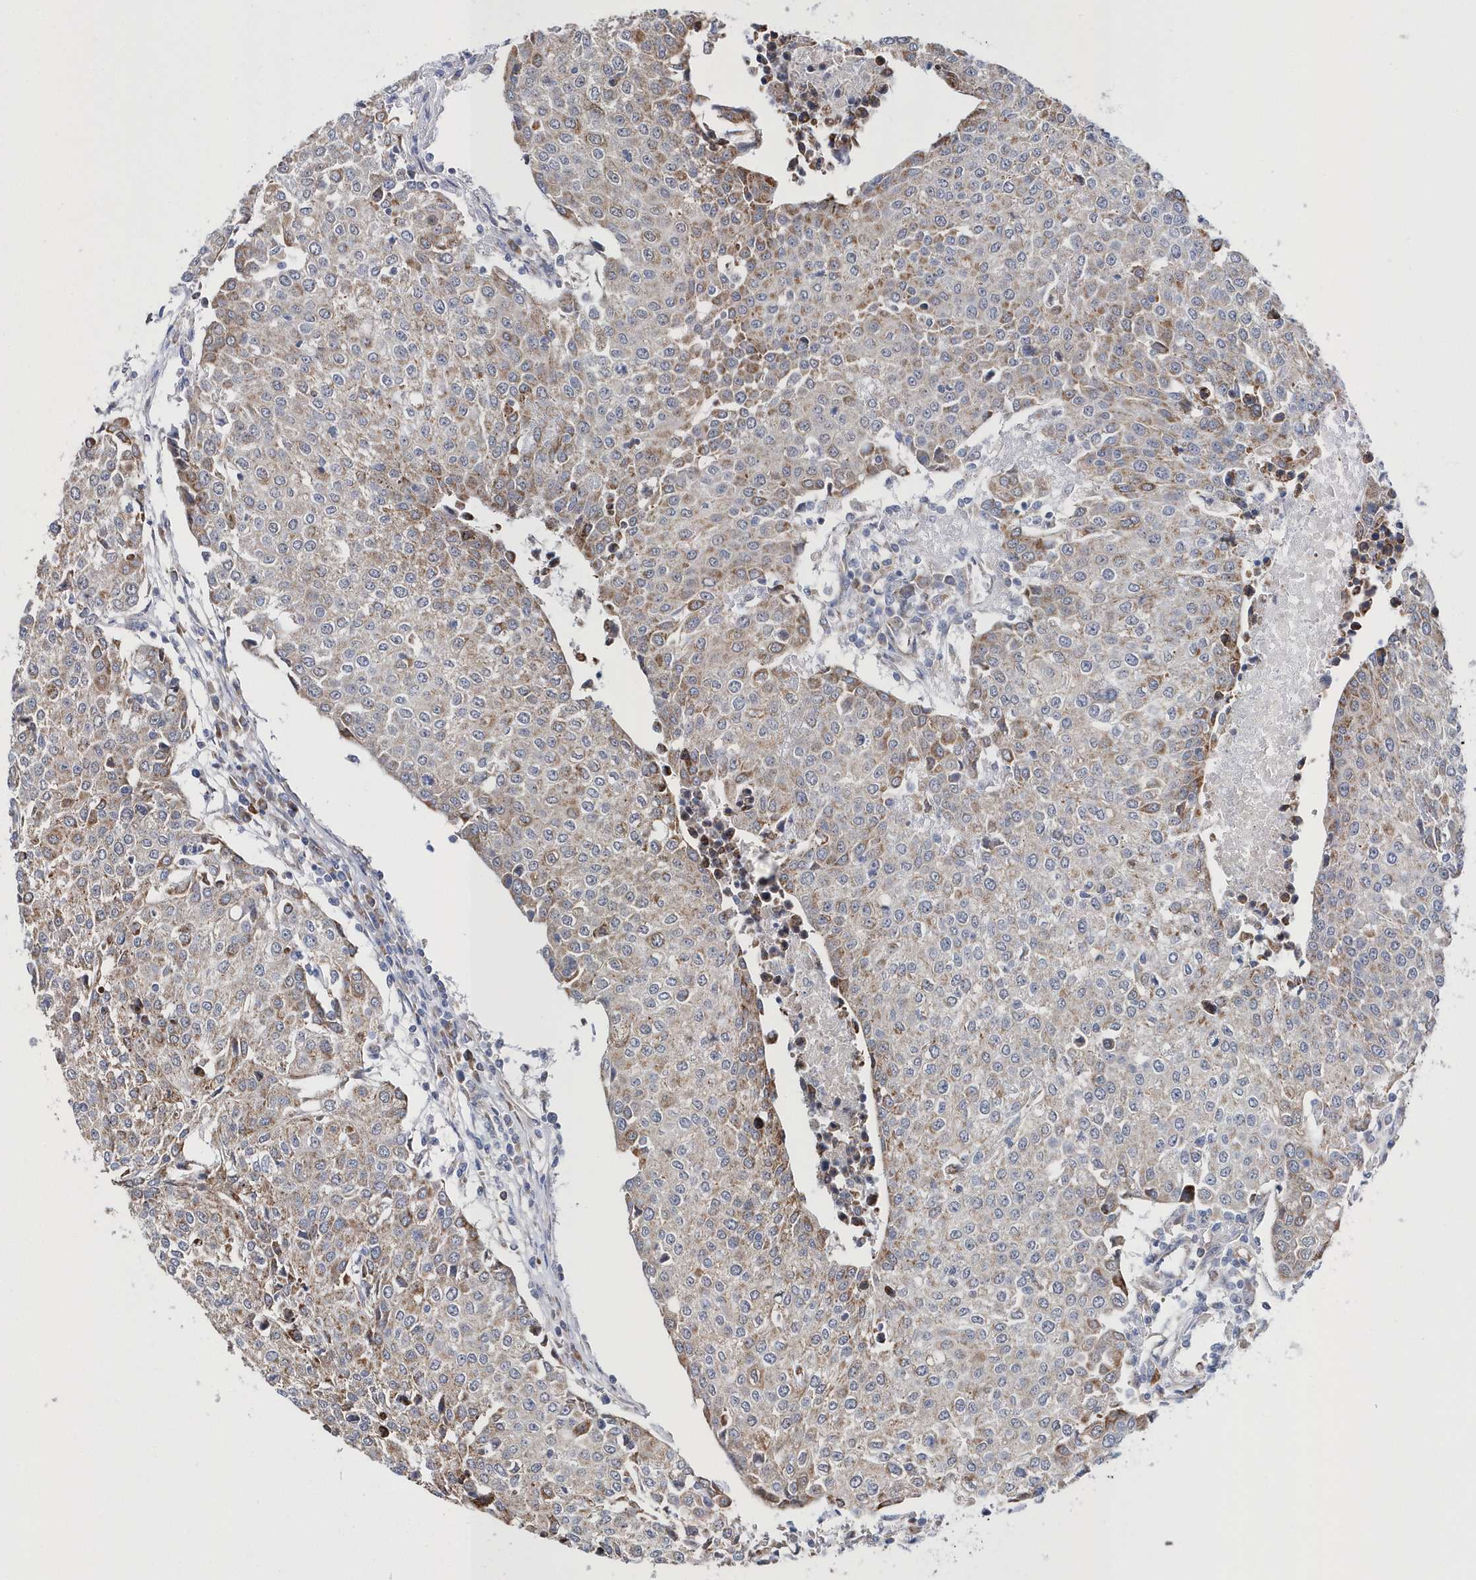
{"staining": {"intensity": "weak", "quantity": "25%-75%", "location": "cytoplasmic/membranous"}, "tissue": "urothelial cancer", "cell_type": "Tumor cells", "image_type": "cancer", "snomed": [{"axis": "morphology", "description": "Urothelial carcinoma, High grade"}, {"axis": "topography", "description": "Urinary bladder"}], "caption": "Protein expression analysis of human urothelial cancer reveals weak cytoplasmic/membranous positivity in approximately 25%-75% of tumor cells.", "gene": "SPATA5", "patient": {"sex": "female", "age": 85}}